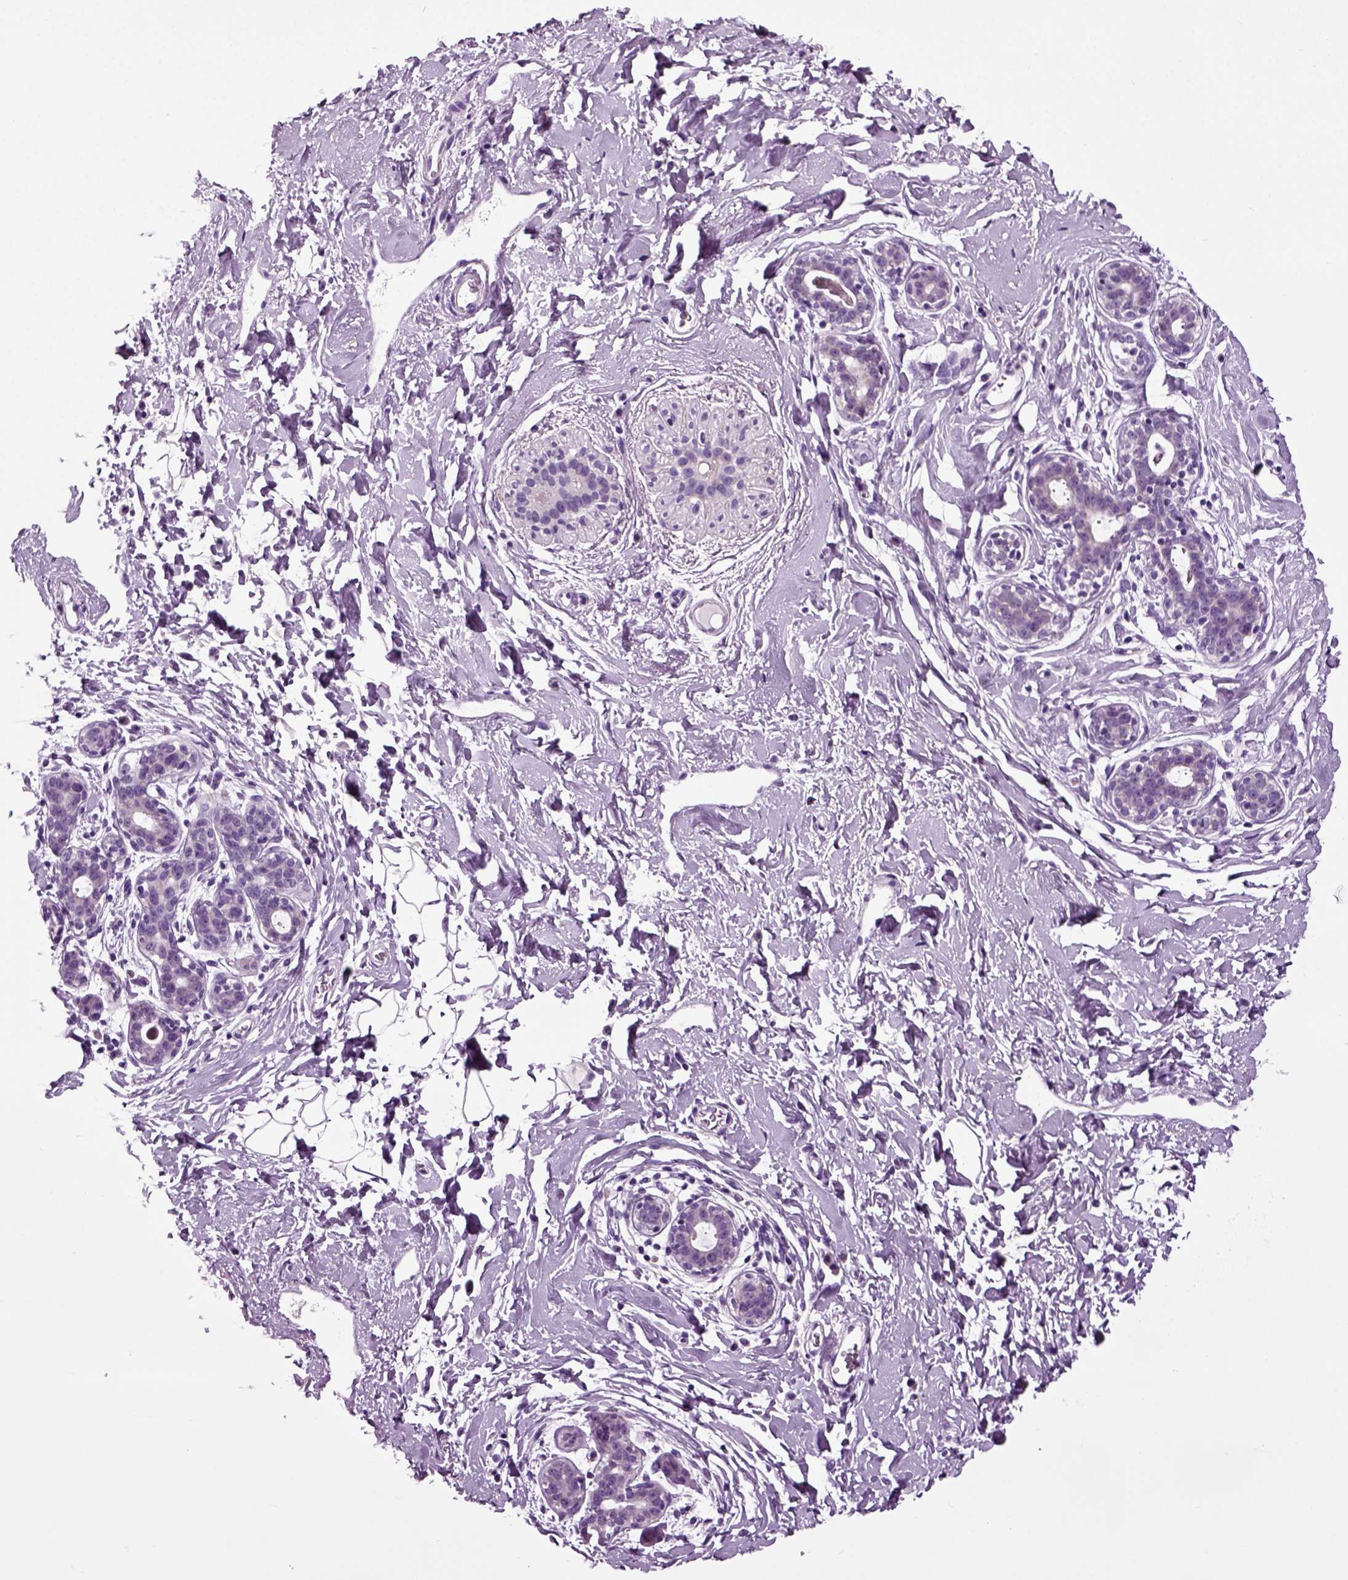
{"staining": {"intensity": "negative", "quantity": "none", "location": "none"}, "tissue": "breast", "cell_type": "Adipocytes", "image_type": "normal", "snomed": [{"axis": "morphology", "description": "Normal tissue, NOS"}, {"axis": "topography", "description": "Breast"}], "caption": "Immunohistochemistry (IHC) histopathology image of unremarkable human breast stained for a protein (brown), which demonstrates no staining in adipocytes. Nuclei are stained in blue.", "gene": "DNAH10", "patient": {"sex": "female", "age": 43}}